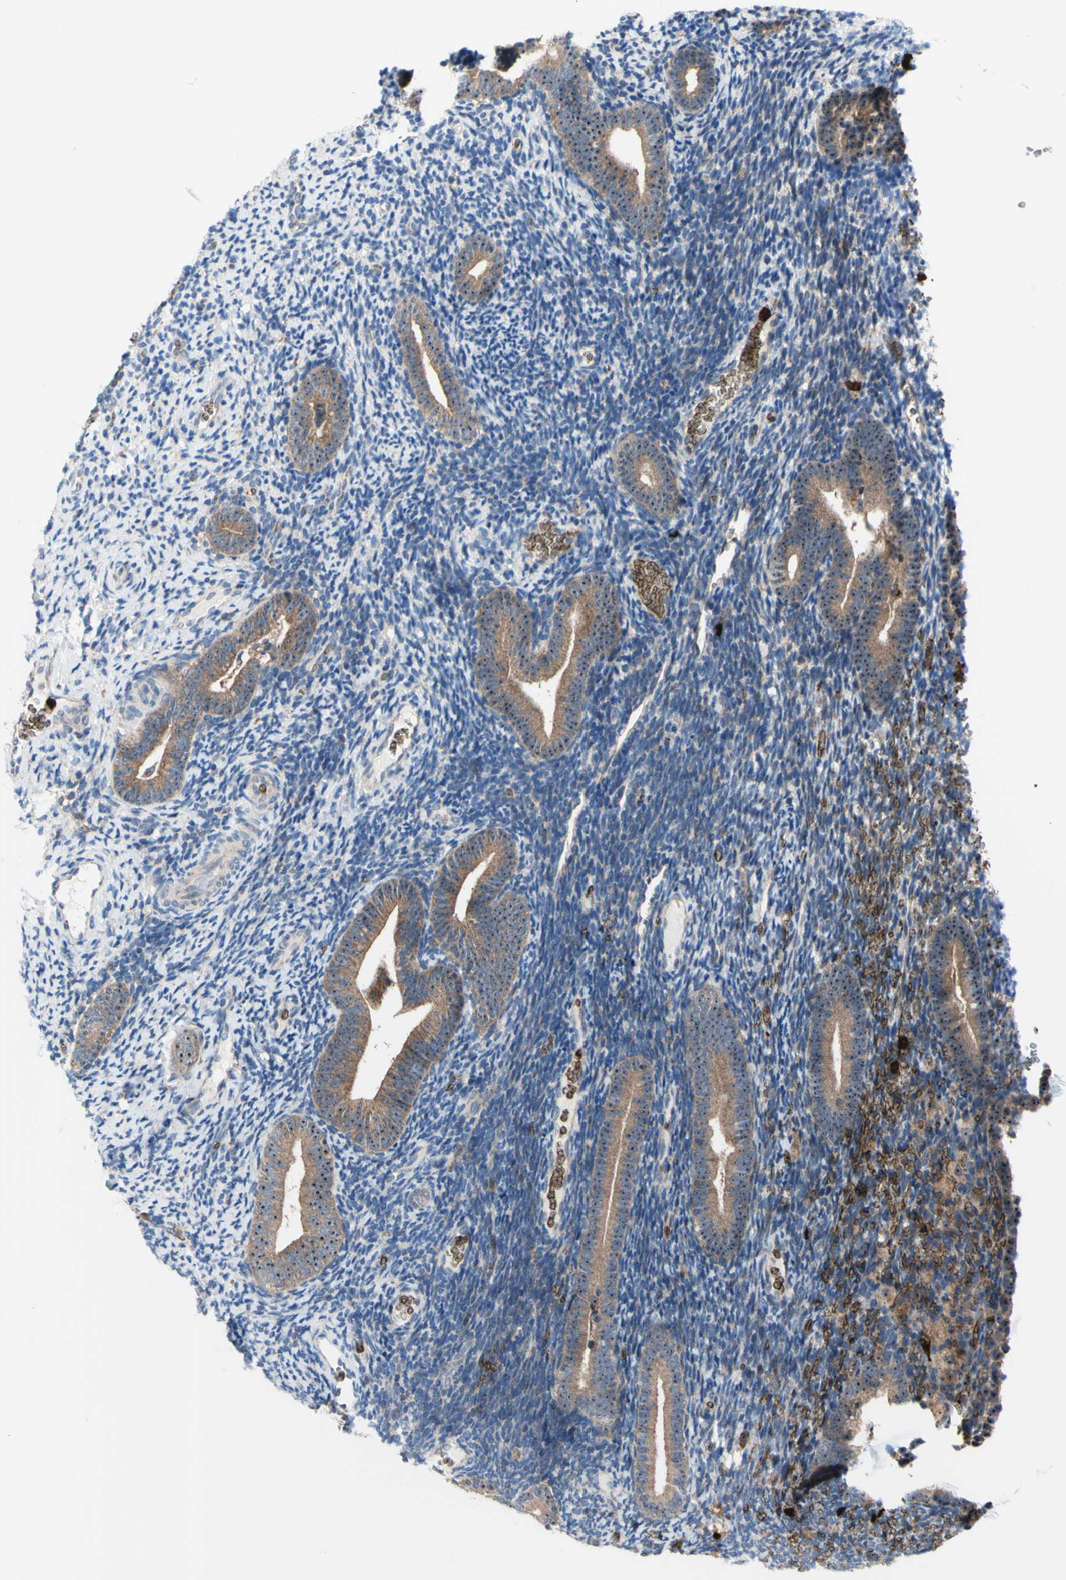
{"staining": {"intensity": "negative", "quantity": "none", "location": "none"}, "tissue": "endometrium", "cell_type": "Cells in endometrial stroma", "image_type": "normal", "snomed": [{"axis": "morphology", "description": "Normal tissue, NOS"}, {"axis": "topography", "description": "Endometrium"}], "caption": "High power microscopy image of an immunohistochemistry (IHC) photomicrograph of normal endometrium, revealing no significant expression in cells in endometrial stroma.", "gene": "USP9X", "patient": {"sex": "female", "age": 51}}